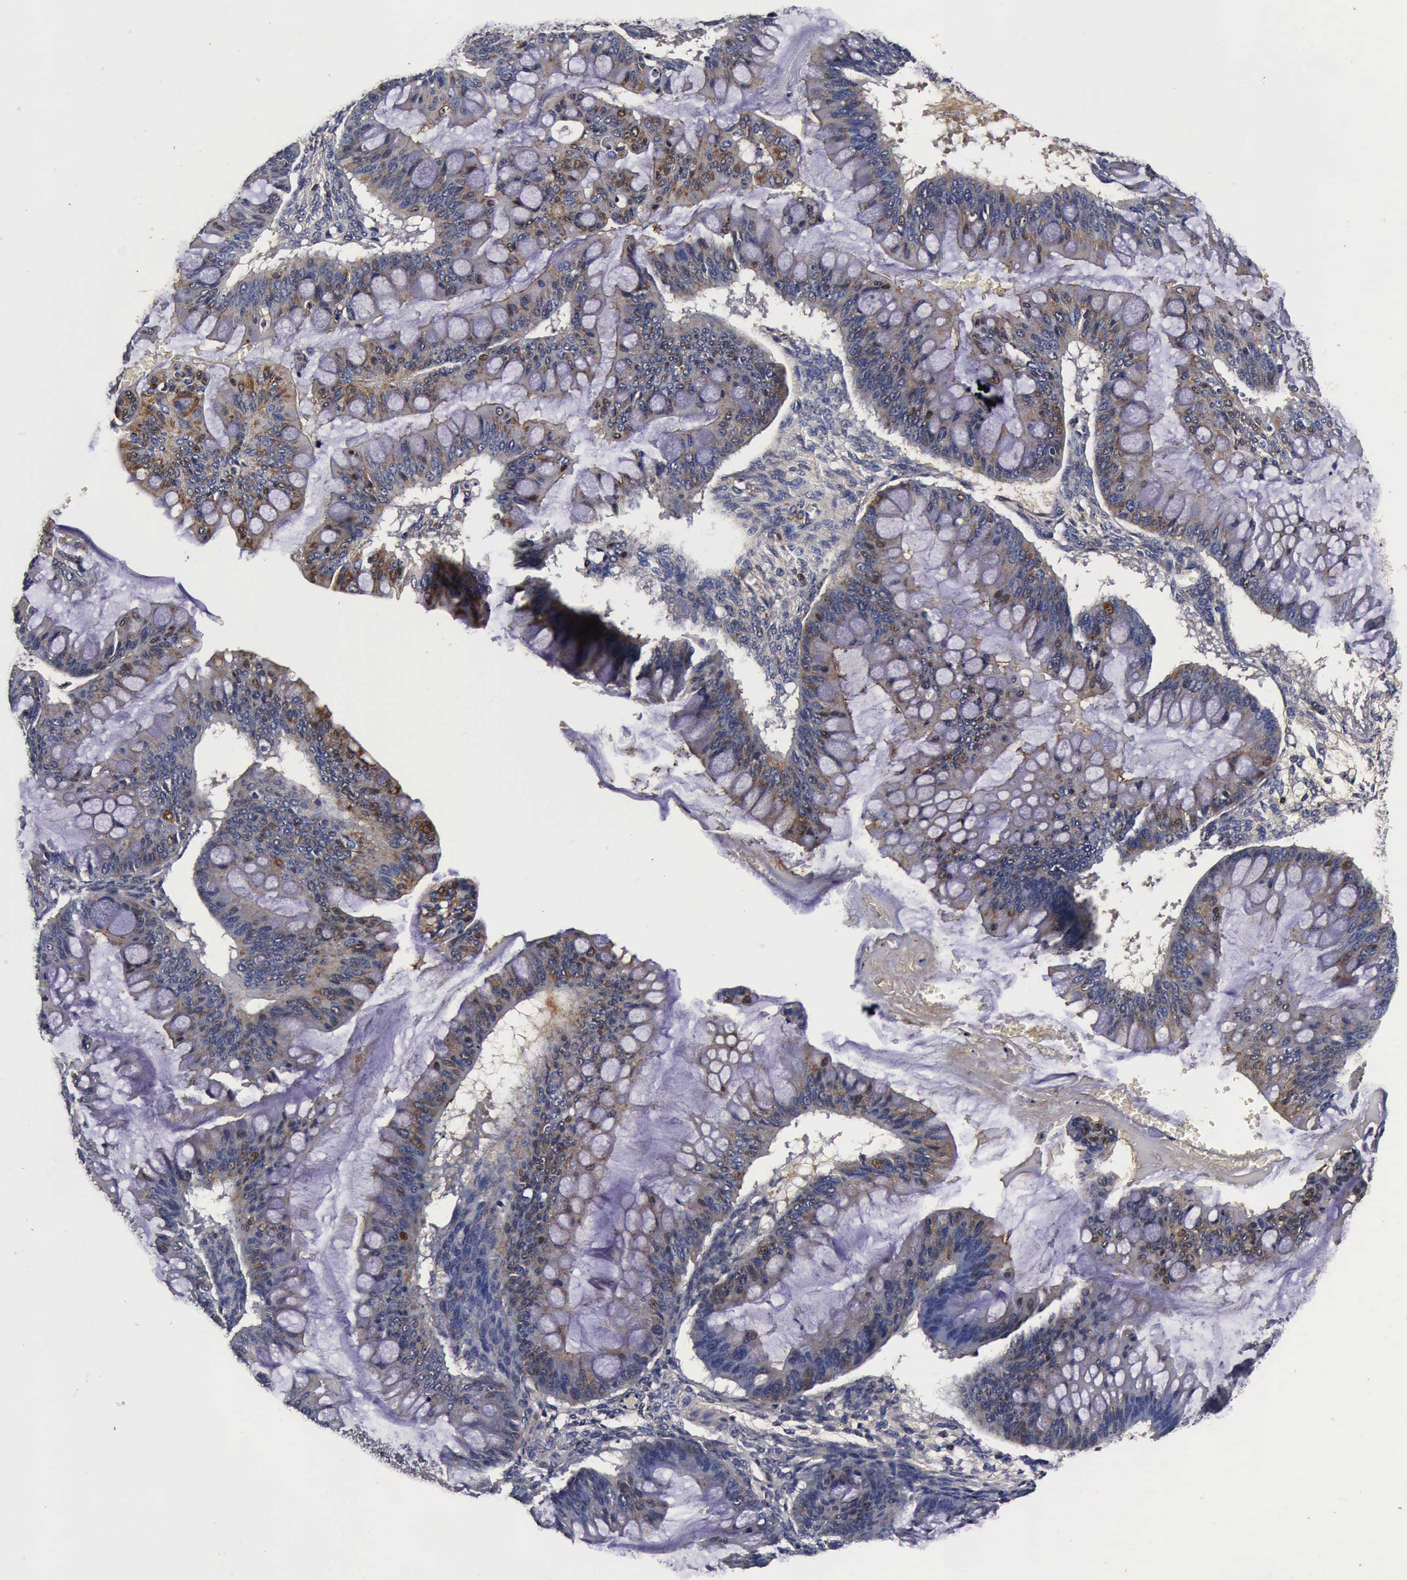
{"staining": {"intensity": "moderate", "quantity": "25%-75%", "location": "cytoplasmic/membranous"}, "tissue": "ovarian cancer", "cell_type": "Tumor cells", "image_type": "cancer", "snomed": [{"axis": "morphology", "description": "Cystadenocarcinoma, mucinous, NOS"}, {"axis": "topography", "description": "Ovary"}], "caption": "IHC of ovarian cancer (mucinous cystadenocarcinoma) exhibits medium levels of moderate cytoplasmic/membranous positivity in about 25%-75% of tumor cells.", "gene": "CST3", "patient": {"sex": "female", "age": 73}}